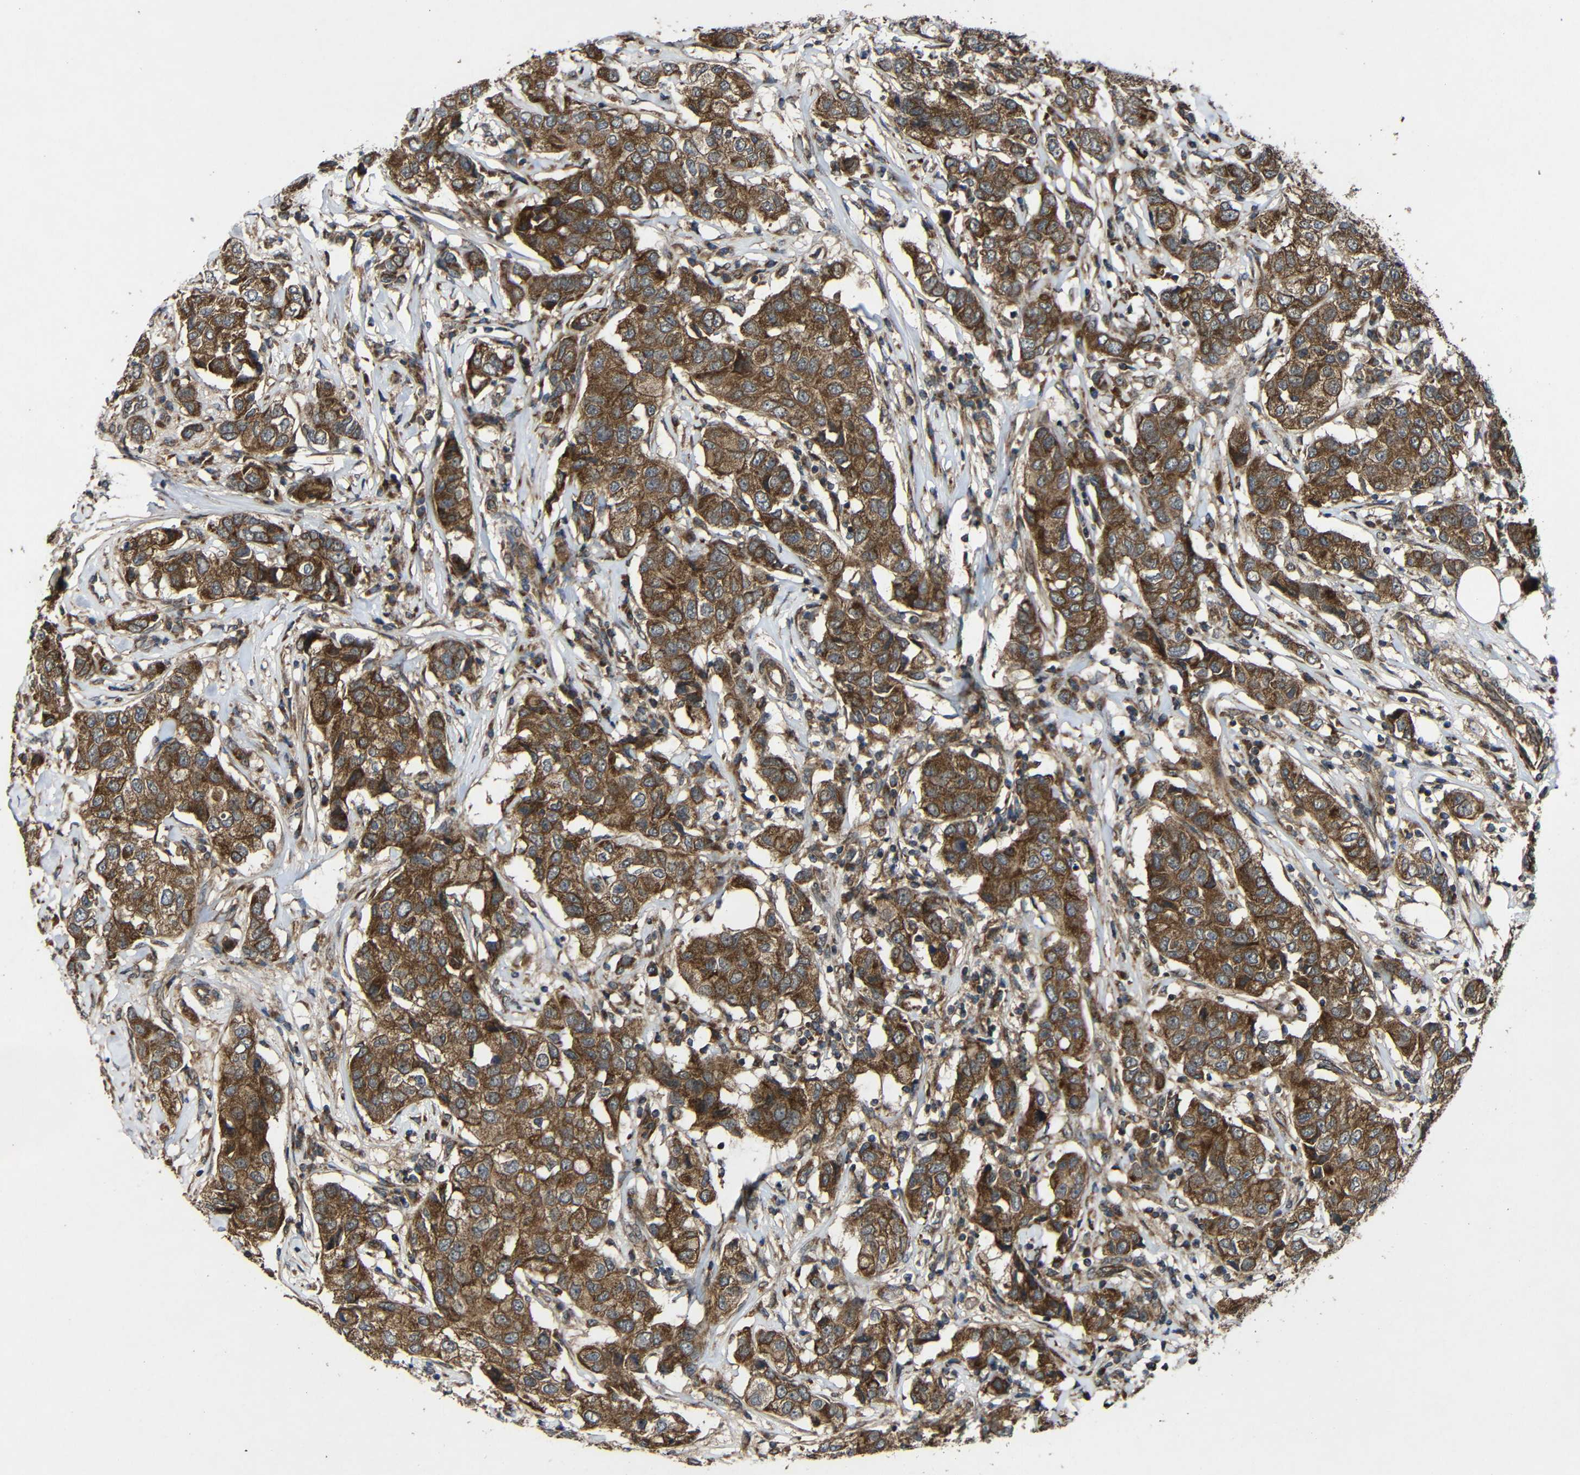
{"staining": {"intensity": "strong", "quantity": ">75%", "location": "cytoplasmic/membranous"}, "tissue": "breast cancer", "cell_type": "Tumor cells", "image_type": "cancer", "snomed": [{"axis": "morphology", "description": "Duct carcinoma"}, {"axis": "topography", "description": "Breast"}], "caption": "Immunohistochemistry photomicrograph of neoplastic tissue: human infiltrating ductal carcinoma (breast) stained using immunohistochemistry exhibits high levels of strong protein expression localized specifically in the cytoplasmic/membranous of tumor cells, appearing as a cytoplasmic/membranous brown color.", "gene": "C1GALT1", "patient": {"sex": "female", "age": 80}}